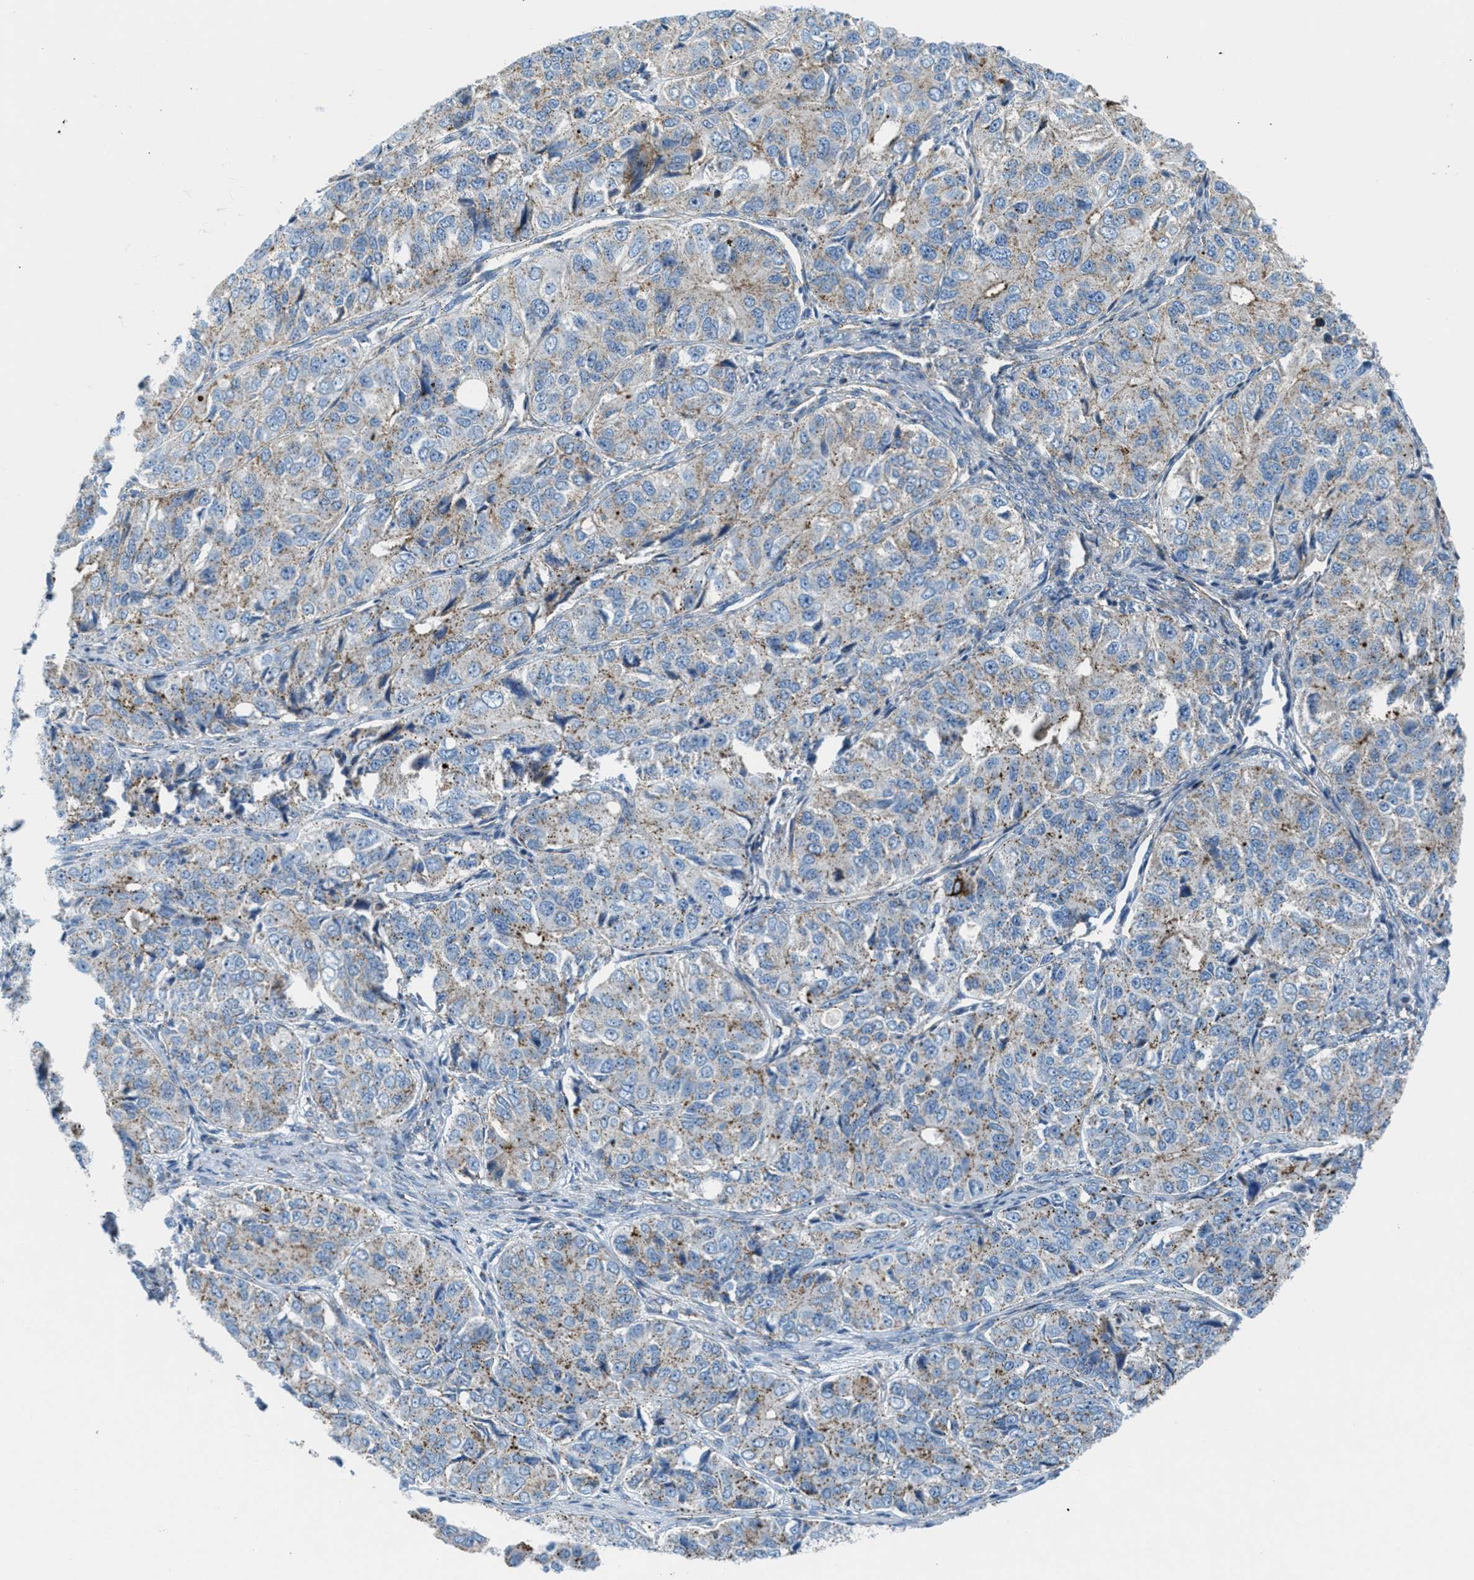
{"staining": {"intensity": "weak", "quantity": ">75%", "location": "cytoplasmic/membranous"}, "tissue": "ovarian cancer", "cell_type": "Tumor cells", "image_type": "cancer", "snomed": [{"axis": "morphology", "description": "Carcinoma, endometroid"}, {"axis": "topography", "description": "Ovary"}], "caption": "This image reveals IHC staining of ovarian endometroid carcinoma, with low weak cytoplasmic/membranous staining in approximately >75% of tumor cells.", "gene": "MFSD13A", "patient": {"sex": "female", "age": 51}}